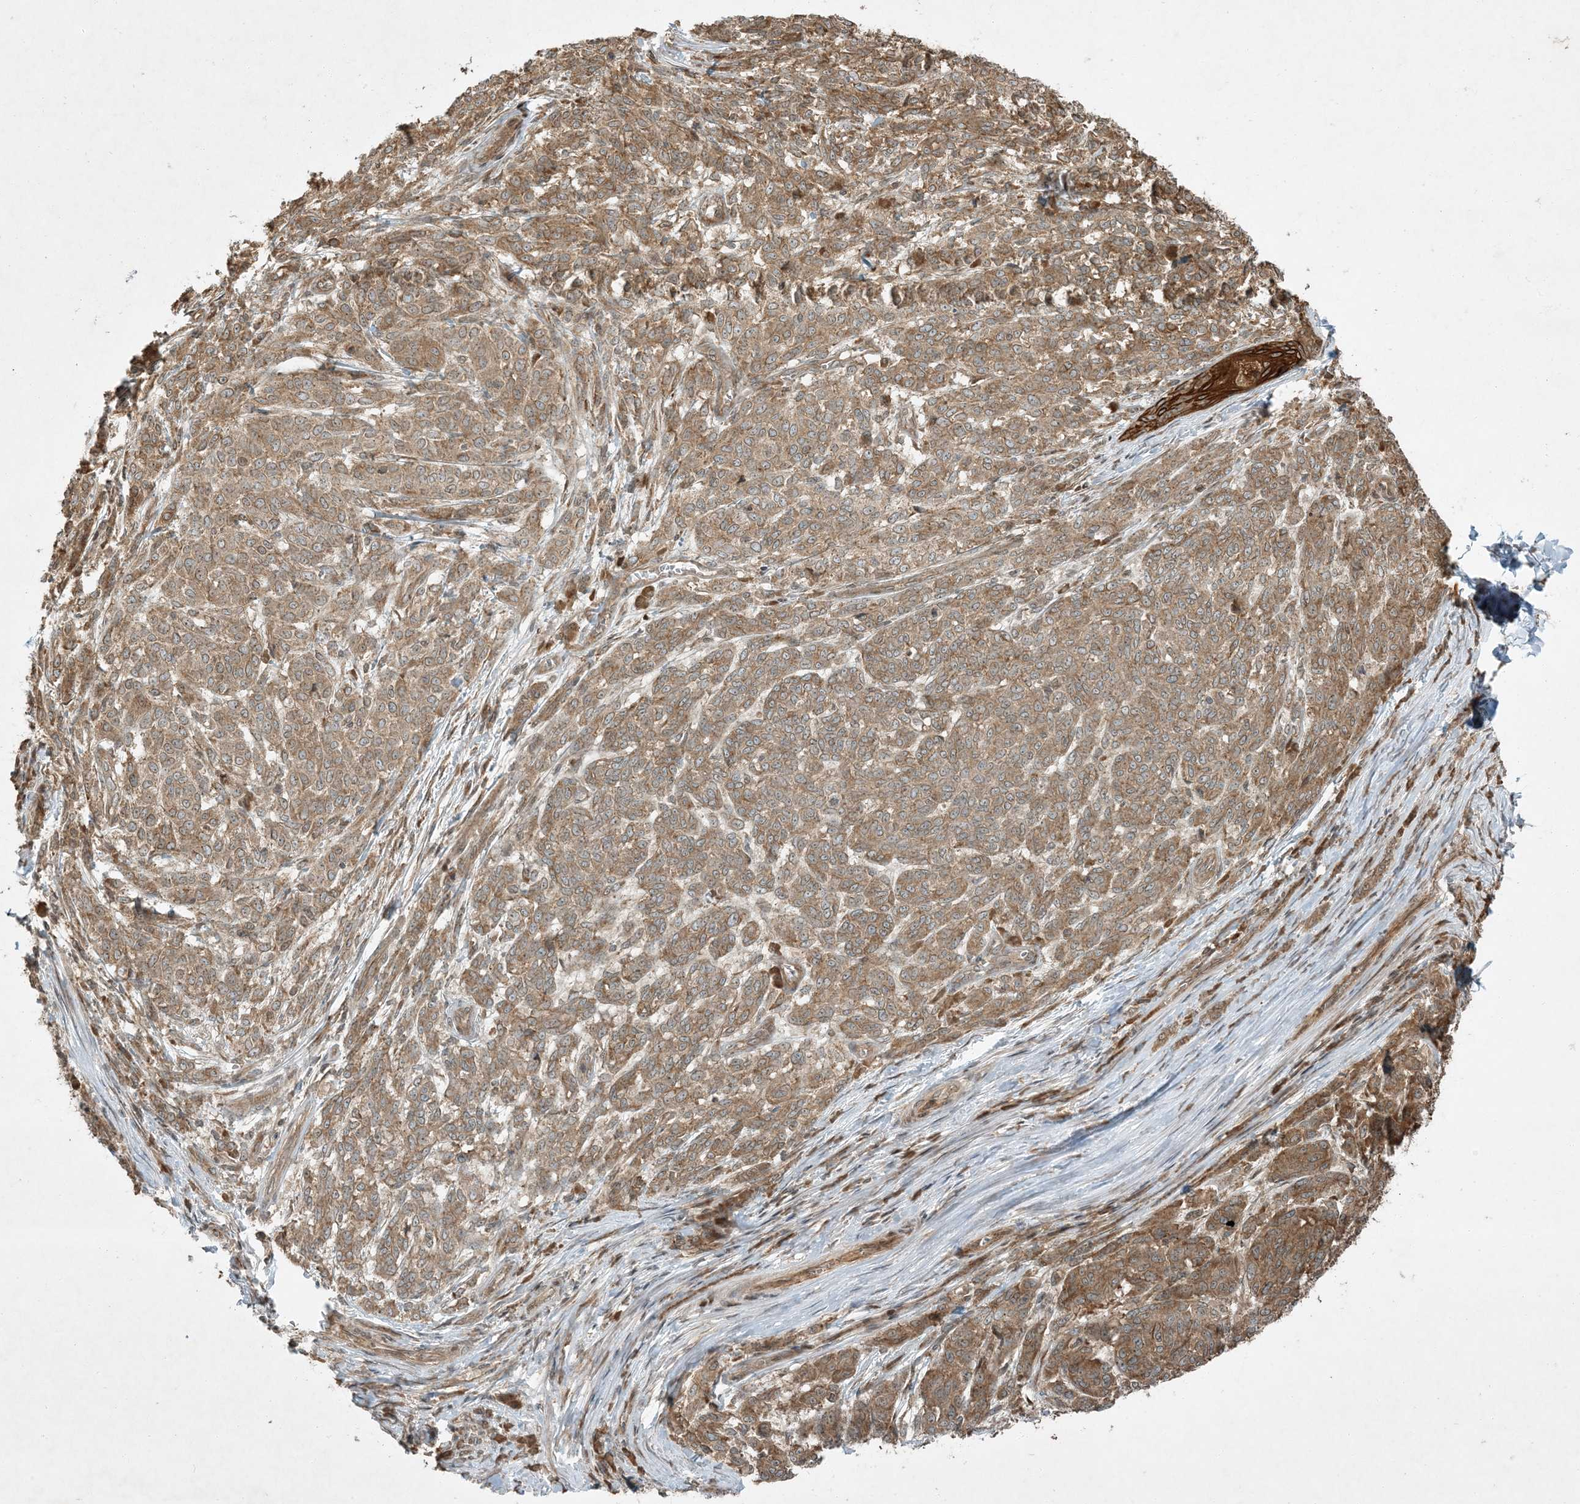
{"staining": {"intensity": "moderate", "quantity": ">75%", "location": "cytoplasmic/membranous"}, "tissue": "melanoma", "cell_type": "Tumor cells", "image_type": "cancer", "snomed": [{"axis": "morphology", "description": "Malignant melanoma, NOS"}, {"axis": "topography", "description": "Skin"}], "caption": "Malignant melanoma tissue shows moderate cytoplasmic/membranous positivity in approximately >75% of tumor cells", "gene": "COMMD8", "patient": {"sex": "male", "age": 49}}